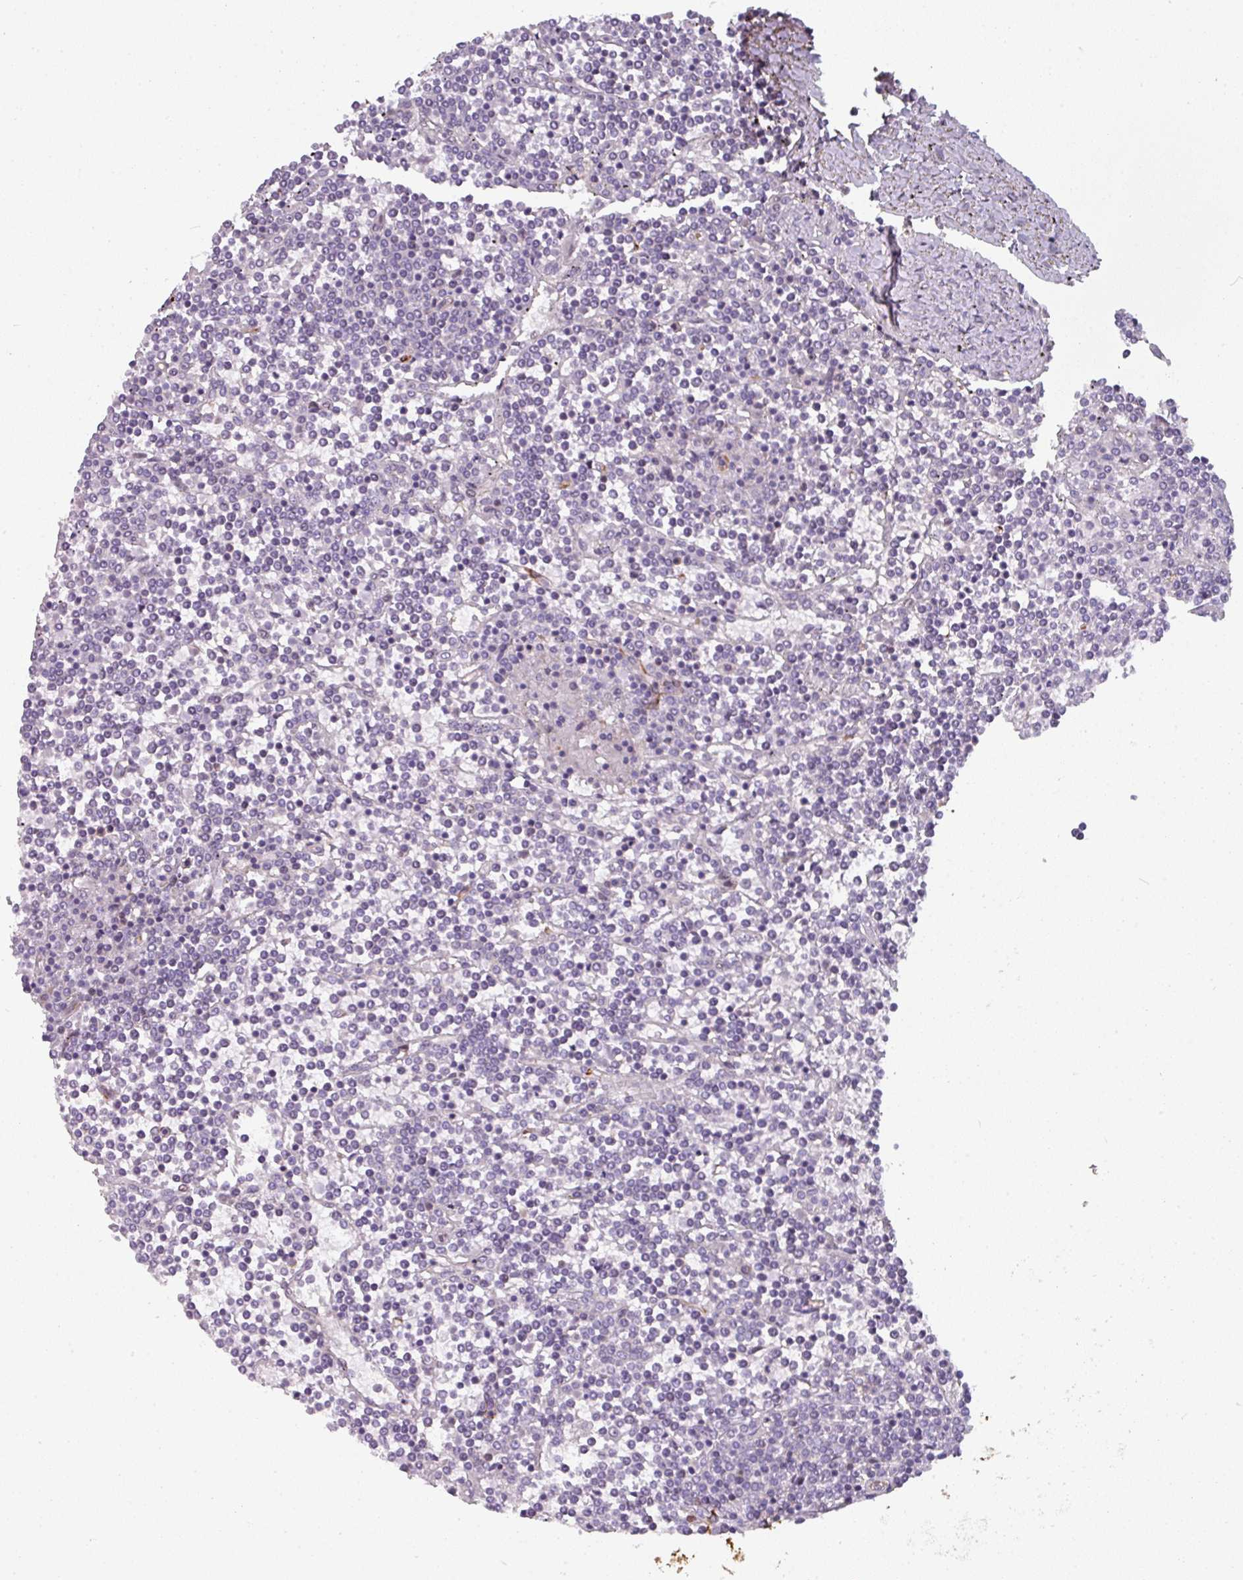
{"staining": {"intensity": "negative", "quantity": "none", "location": "none"}, "tissue": "lymphoma", "cell_type": "Tumor cells", "image_type": "cancer", "snomed": [{"axis": "morphology", "description": "Malignant lymphoma, non-Hodgkin's type, Low grade"}, {"axis": "topography", "description": "Spleen"}], "caption": "This is a micrograph of immunohistochemistry (IHC) staining of malignant lymphoma, non-Hodgkin's type (low-grade), which shows no expression in tumor cells.", "gene": "BEND5", "patient": {"sex": "female", "age": 19}}